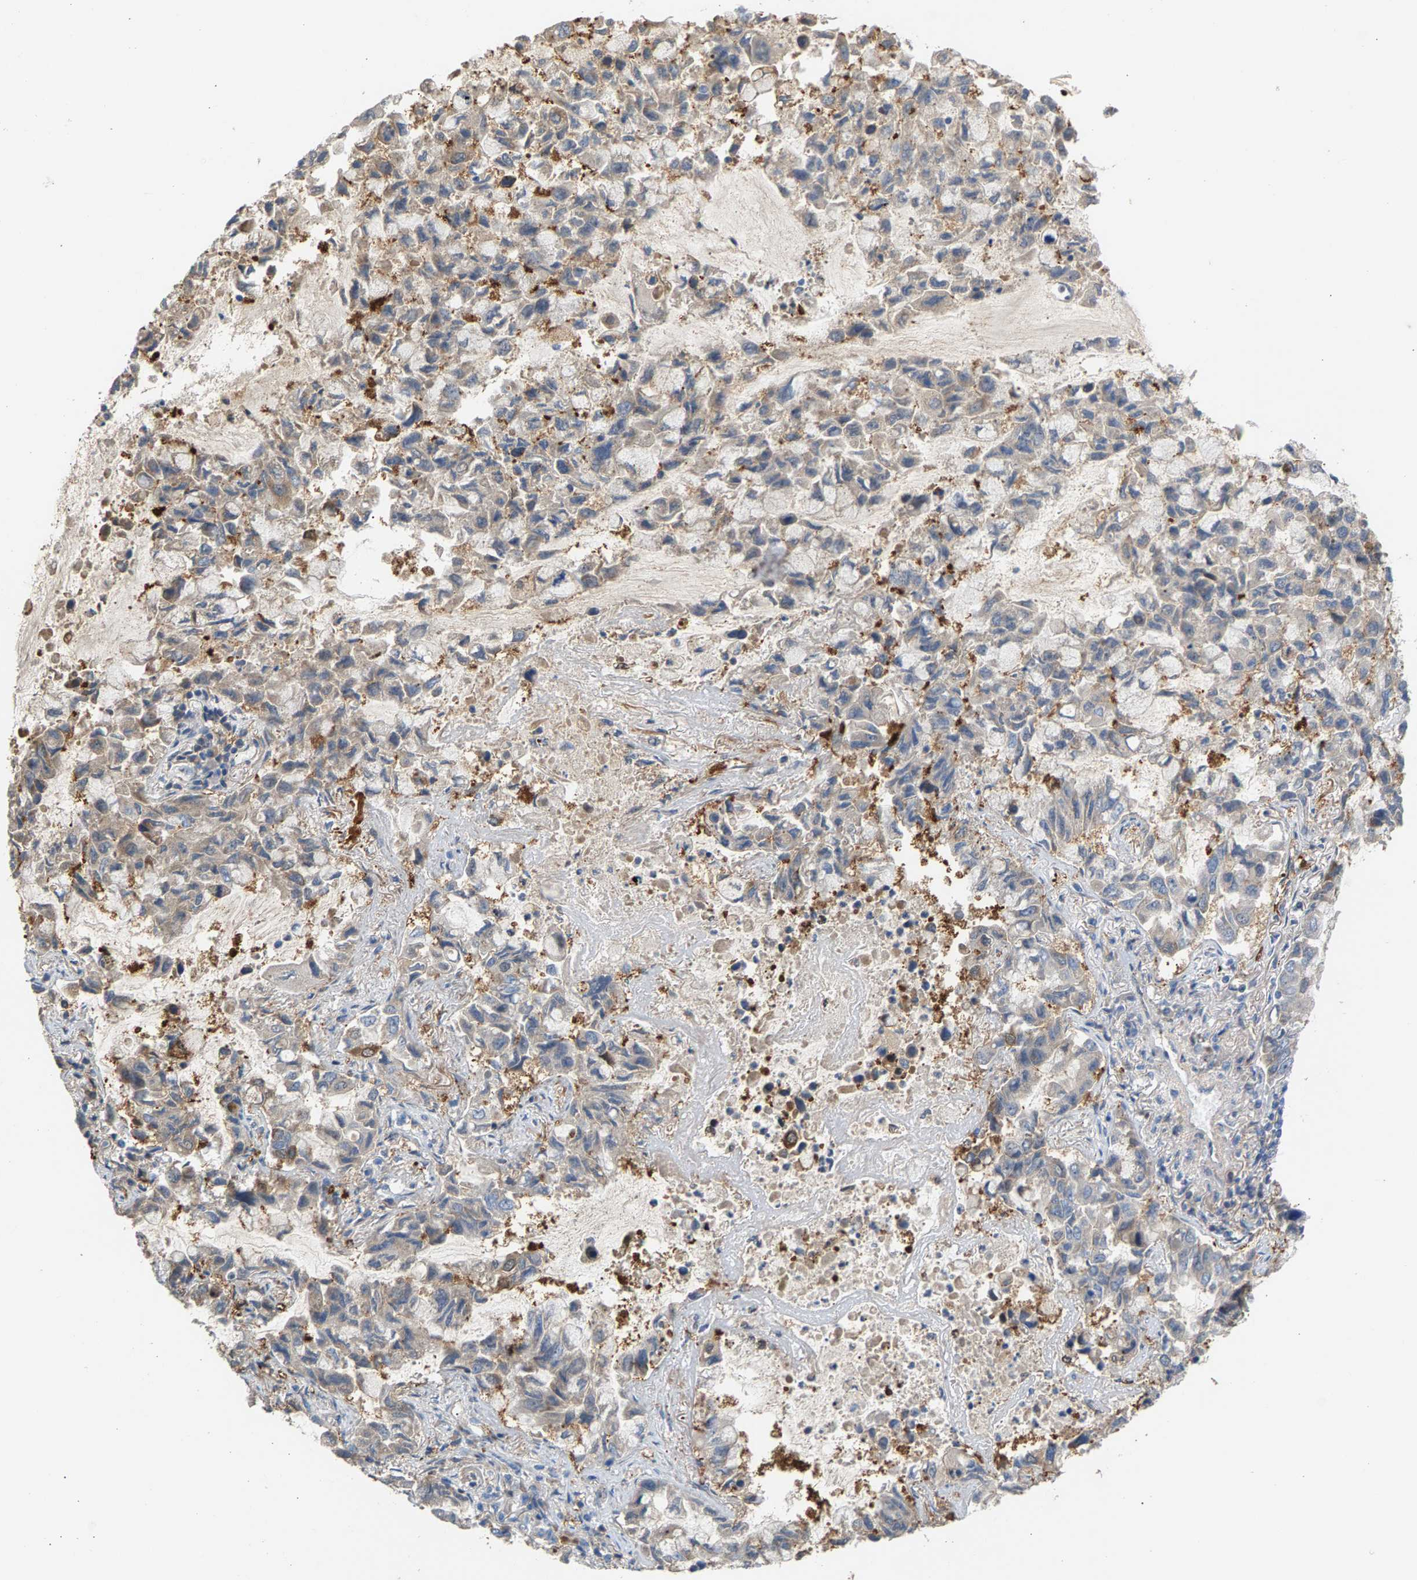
{"staining": {"intensity": "weak", "quantity": "<25%", "location": "cytoplasmic/membranous"}, "tissue": "lung cancer", "cell_type": "Tumor cells", "image_type": "cancer", "snomed": [{"axis": "morphology", "description": "Adenocarcinoma, NOS"}, {"axis": "topography", "description": "Lung"}], "caption": "The photomicrograph demonstrates no staining of tumor cells in lung cancer.", "gene": "KRTAP27-1", "patient": {"sex": "male", "age": 64}}